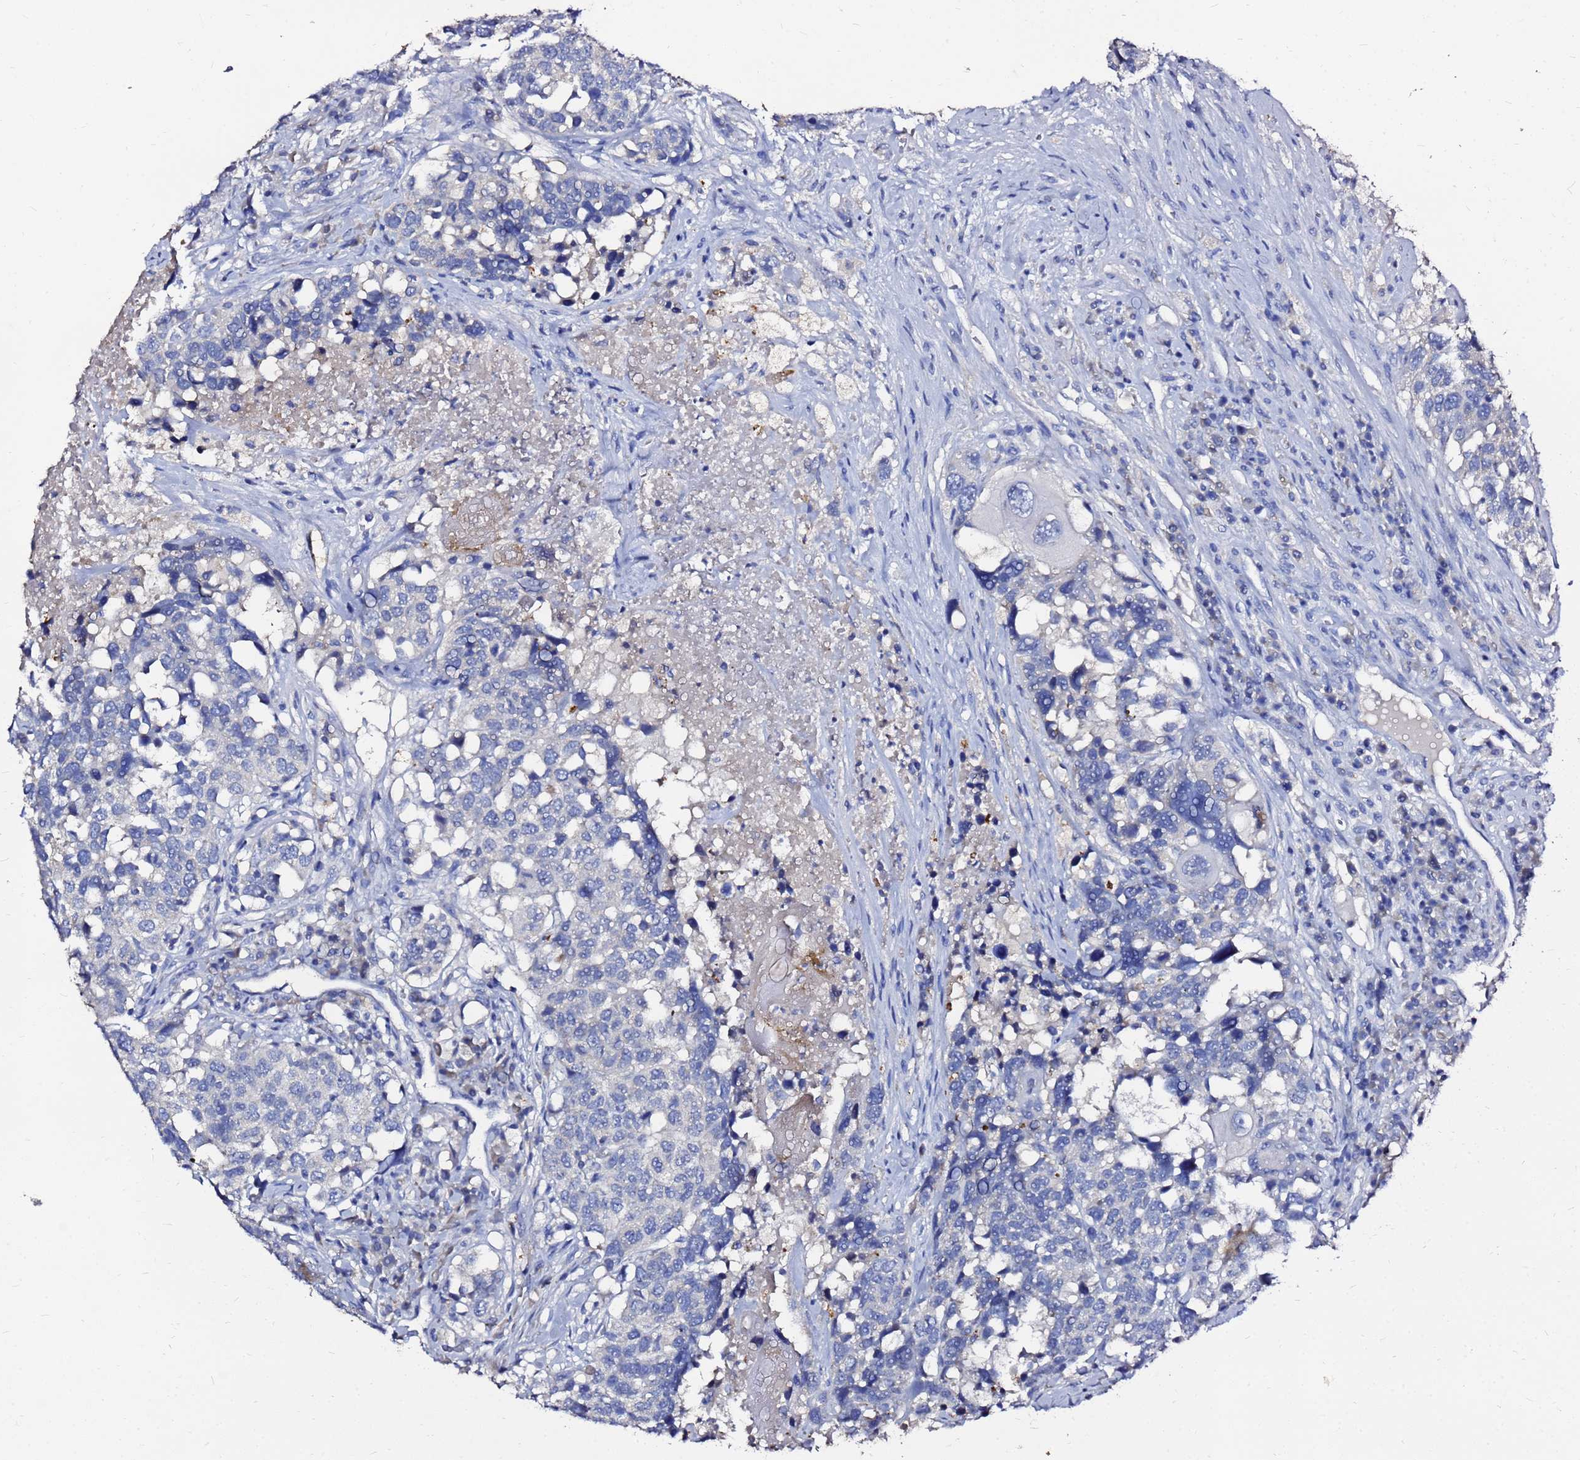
{"staining": {"intensity": "negative", "quantity": "none", "location": "none"}, "tissue": "head and neck cancer", "cell_type": "Tumor cells", "image_type": "cancer", "snomed": [{"axis": "morphology", "description": "Squamous cell carcinoma, NOS"}, {"axis": "topography", "description": "Head-Neck"}], "caption": "Tumor cells are negative for brown protein staining in head and neck squamous cell carcinoma.", "gene": "FAM183A", "patient": {"sex": "male", "age": 66}}